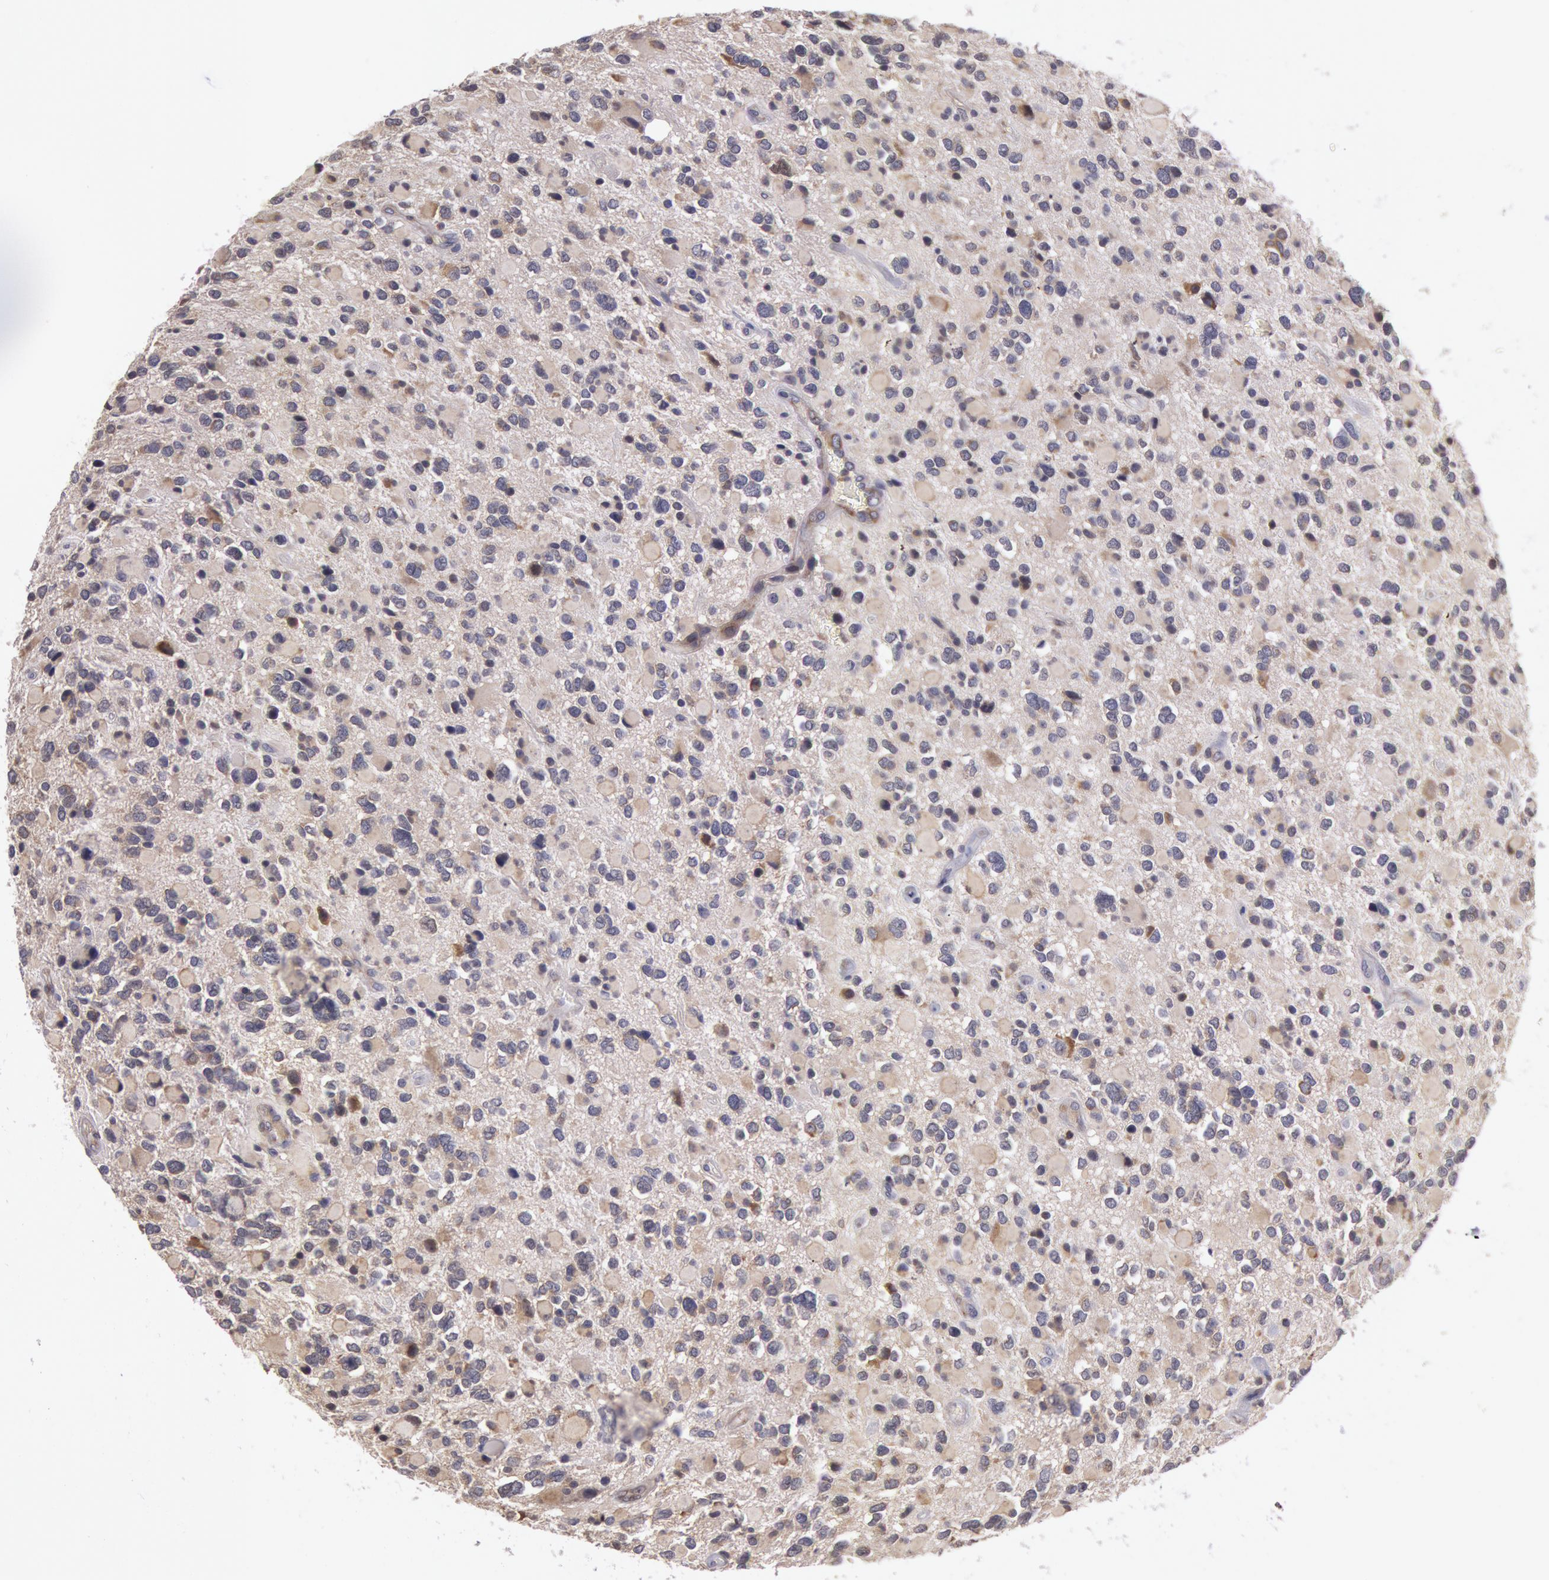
{"staining": {"intensity": "weak", "quantity": "25%-75%", "location": "cytoplasmic/membranous"}, "tissue": "glioma", "cell_type": "Tumor cells", "image_type": "cancer", "snomed": [{"axis": "morphology", "description": "Glioma, malignant, High grade"}, {"axis": "topography", "description": "Brain"}], "caption": "Brown immunohistochemical staining in human glioma reveals weak cytoplasmic/membranous expression in about 25%-75% of tumor cells.", "gene": "NMT2", "patient": {"sex": "female", "age": 37}}